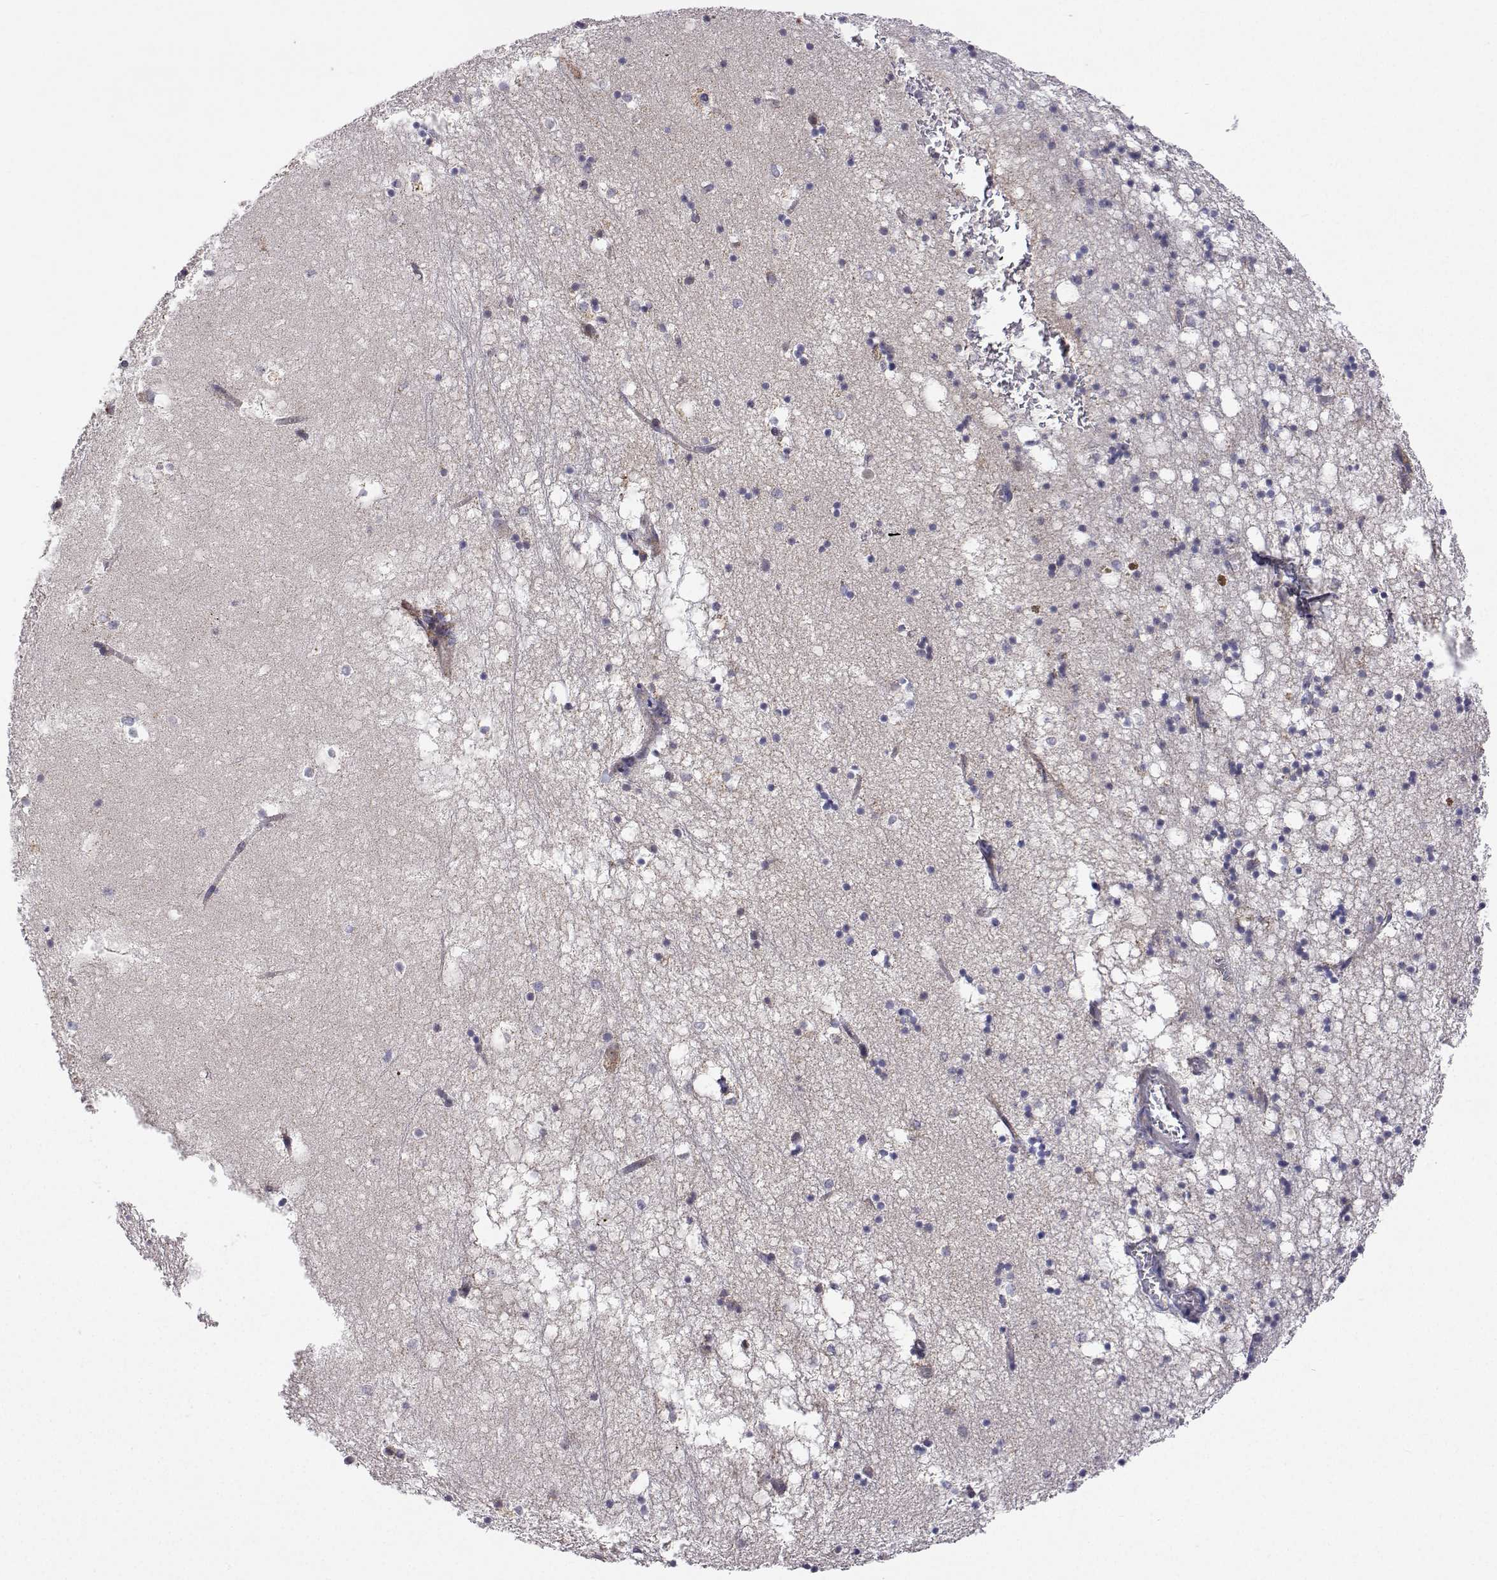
{"staining": {"intensity": "negative", "quantity": "none", "location": "none"}, "tissue": "hippocampus", "cell_type": "Glial cells", "image_type": "normal", "snomed": [{"axis": "morphology", "description": "Normal tissue, NOS"}, {"axis": "topography", "description": "Hippocampus"}], "caption": "Normal hippocampus was stained to show a protein in brown. There is no significant expression in glial cells.", "gene": "MRPL3", "patient": {"sex": "male", "age": 58}}